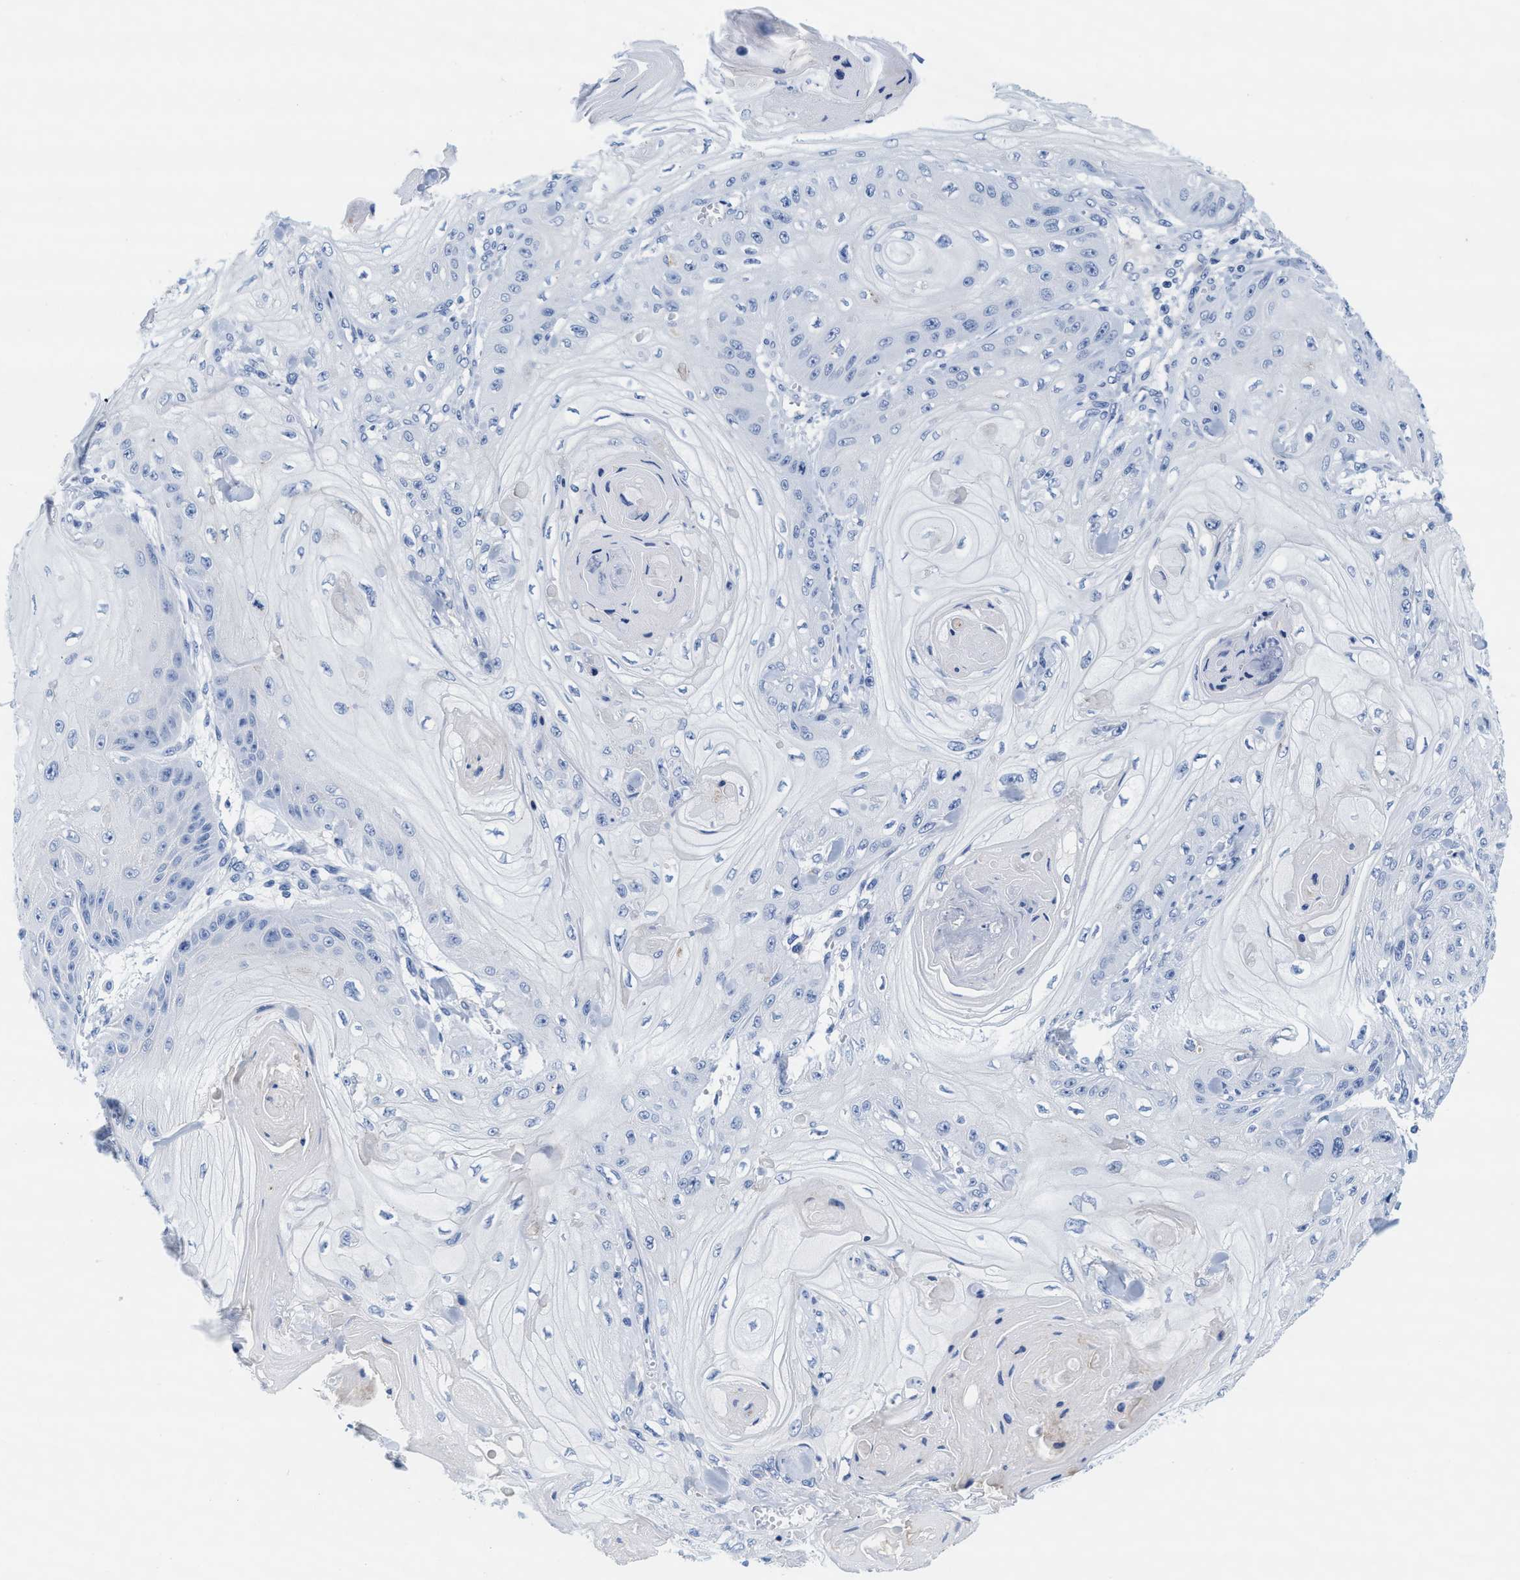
{"staining": {"intensity": "negative", "quantity": "none", "location": "none"}, "tissue": "skin cancer", "cell_type": "Tumor cells", "image_type": "cancer", "snomed": [{"axis": "morphology", "description": "Squamous cell carcinoma, NOS"}, {"axis": "topography", "description": "Skin"}], "caption": "Tumor cells show no significant staining in squamous cell carcinoma (skin).", "gene": "TTC3", "patient": {"sex": "male", "age": 74}}